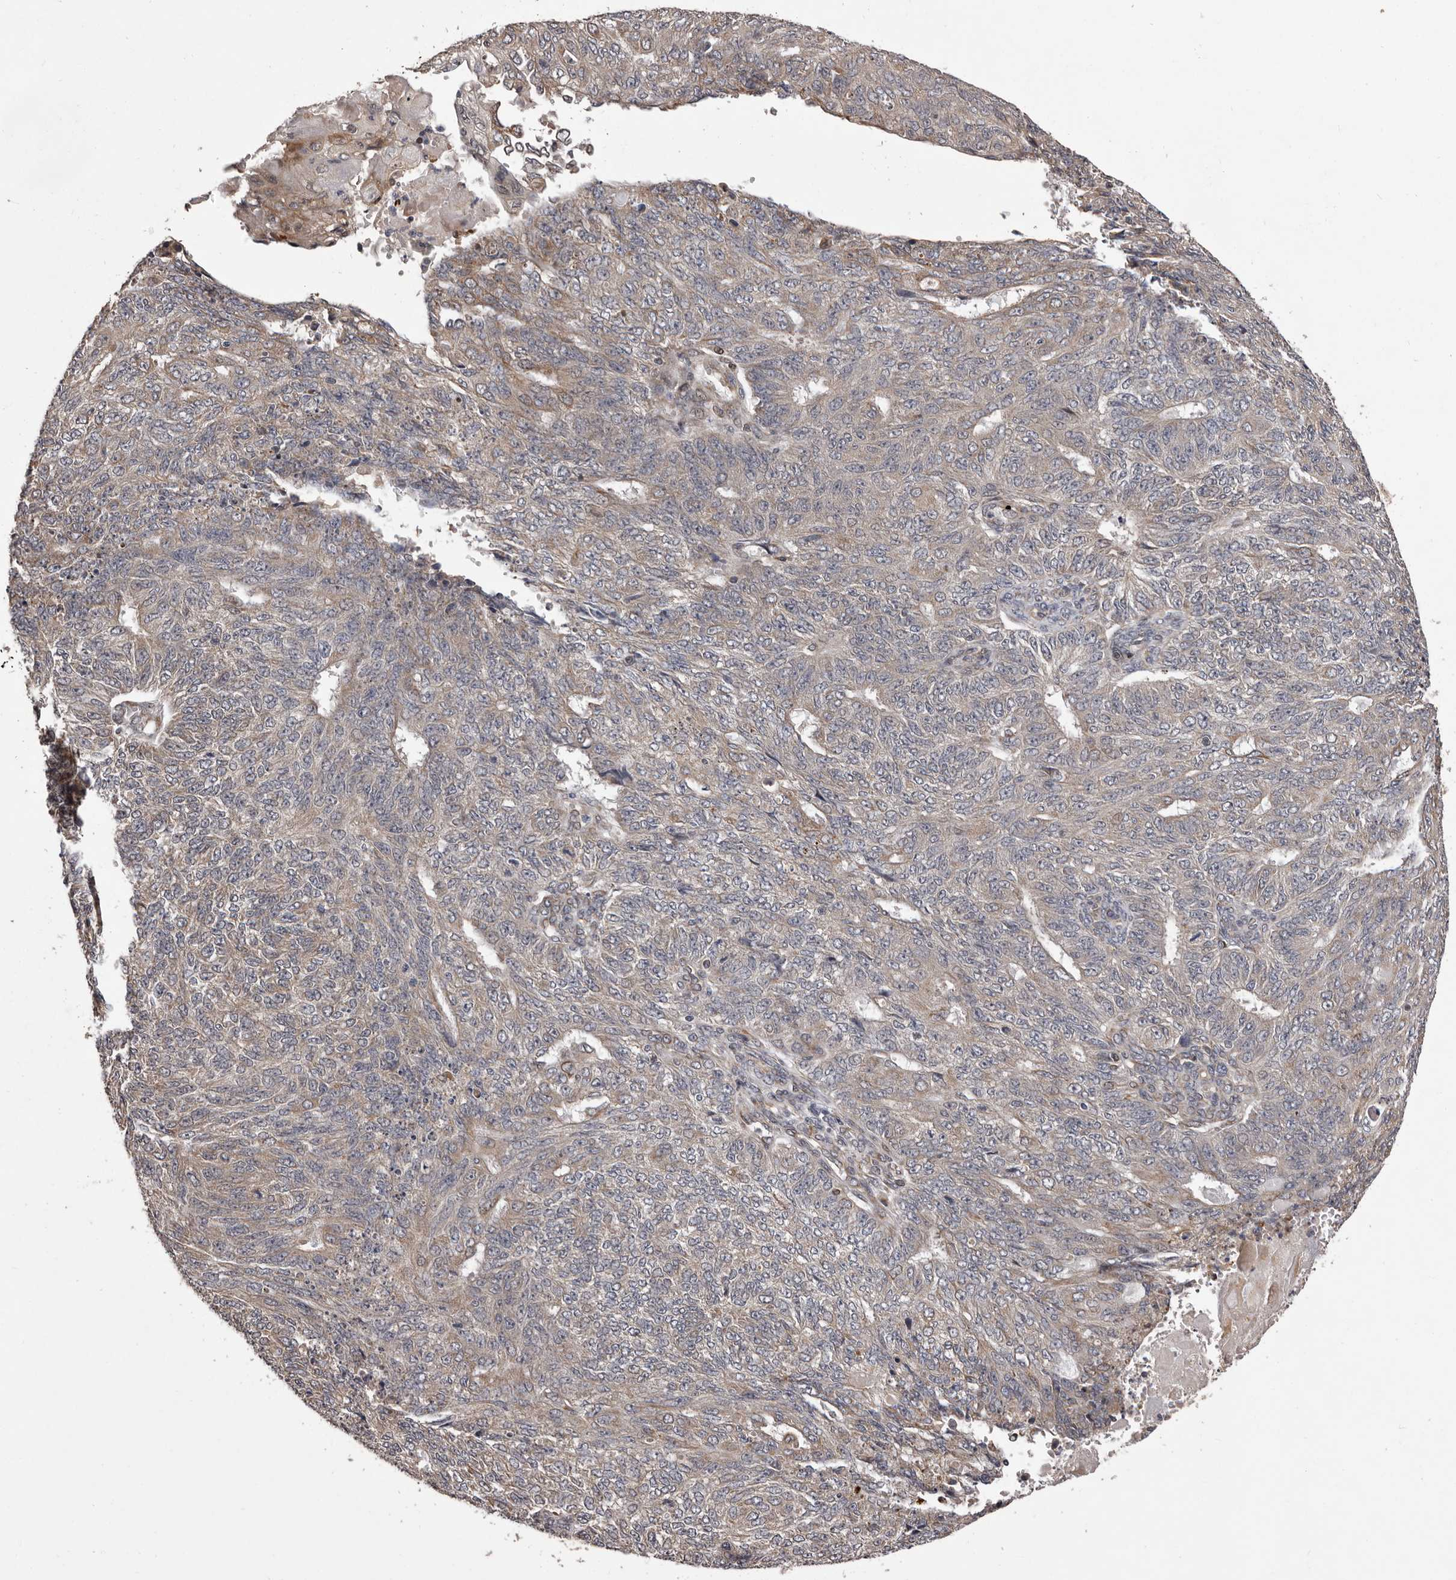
{"staining": {"intensity": "weak", "quantity": "25%-75%", "location": "cytoplasmic/membranous"}, "tissue": "endometrial cancer", "cell_type": "Tumor cells", "image_type": "cancer", "snomed": [{"axis": "morphology", "description": "Adenocarcinoma, NOS"}, {"axis": "topography", "description": "Endometrium"}], "caption": "This photomicrograph demonstrates endometrial cancer (adenocarcinoma) stained with IHC to label a protein in brown. The cytoplasmic/membranous of tumor cells show weak positivity for the protein. Nuclei are counter-stained blue.", "gene": "GADD45B", "patient": {"sex": "female", "age": 32}}